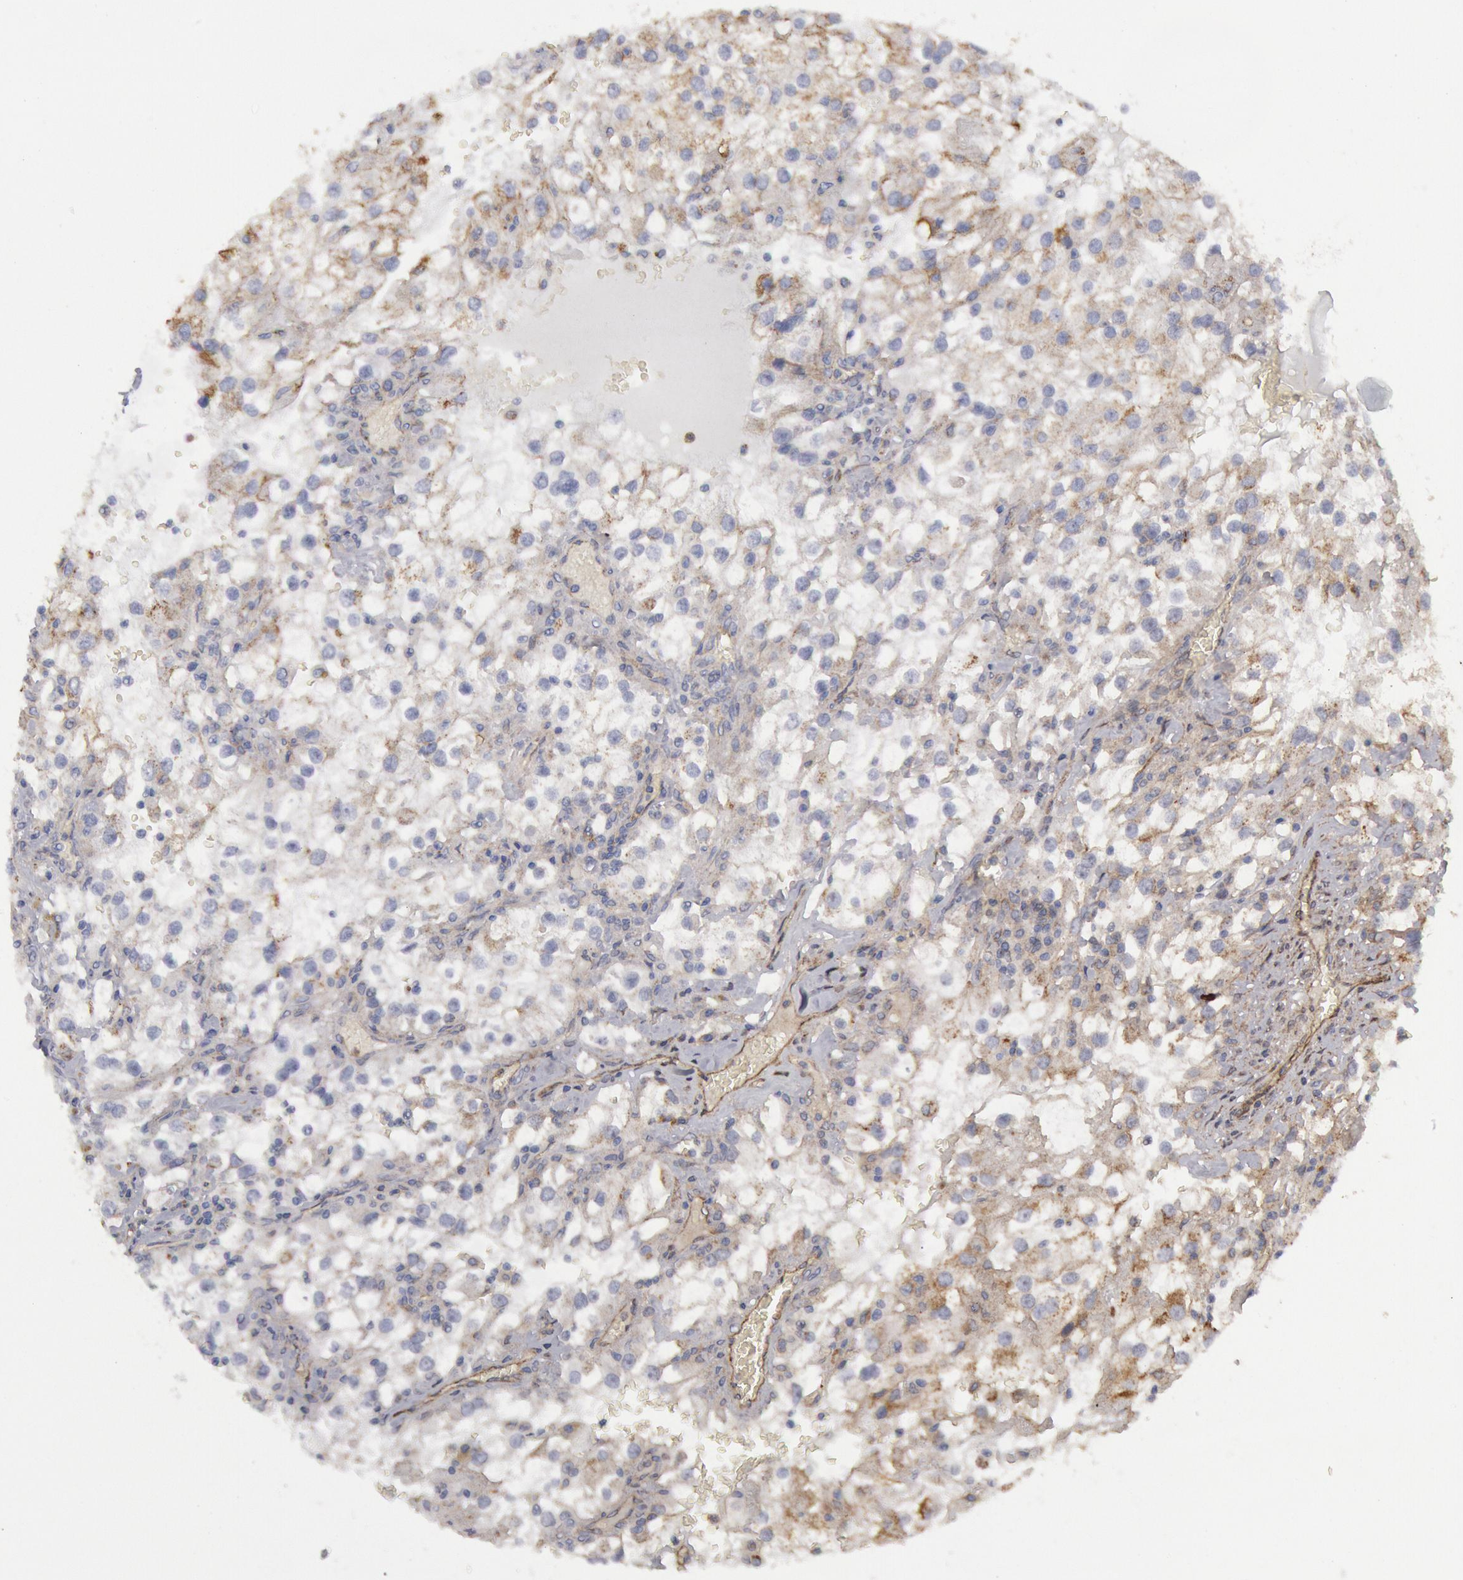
{"staining": {"intensity": "weak", "quantity": "25%-75%", "location": "cytoplasmic/membranous"}, "tissue": "renal cancer", "cell_type": "Tumor cells", "image_type": "cancer", "snomed": [{"axis": "morphology", "description": "Adenocarcinoma, NOS"}, {"axis": "topography", "description": "Kidney"}], "caption": "Renal adenocarcinoma stained for a protein reveals weak cytoplasmic/membranous positivity in tumor cells.", "gene": "FLOT1", "patient": {"sex": "female", "age": 52}}